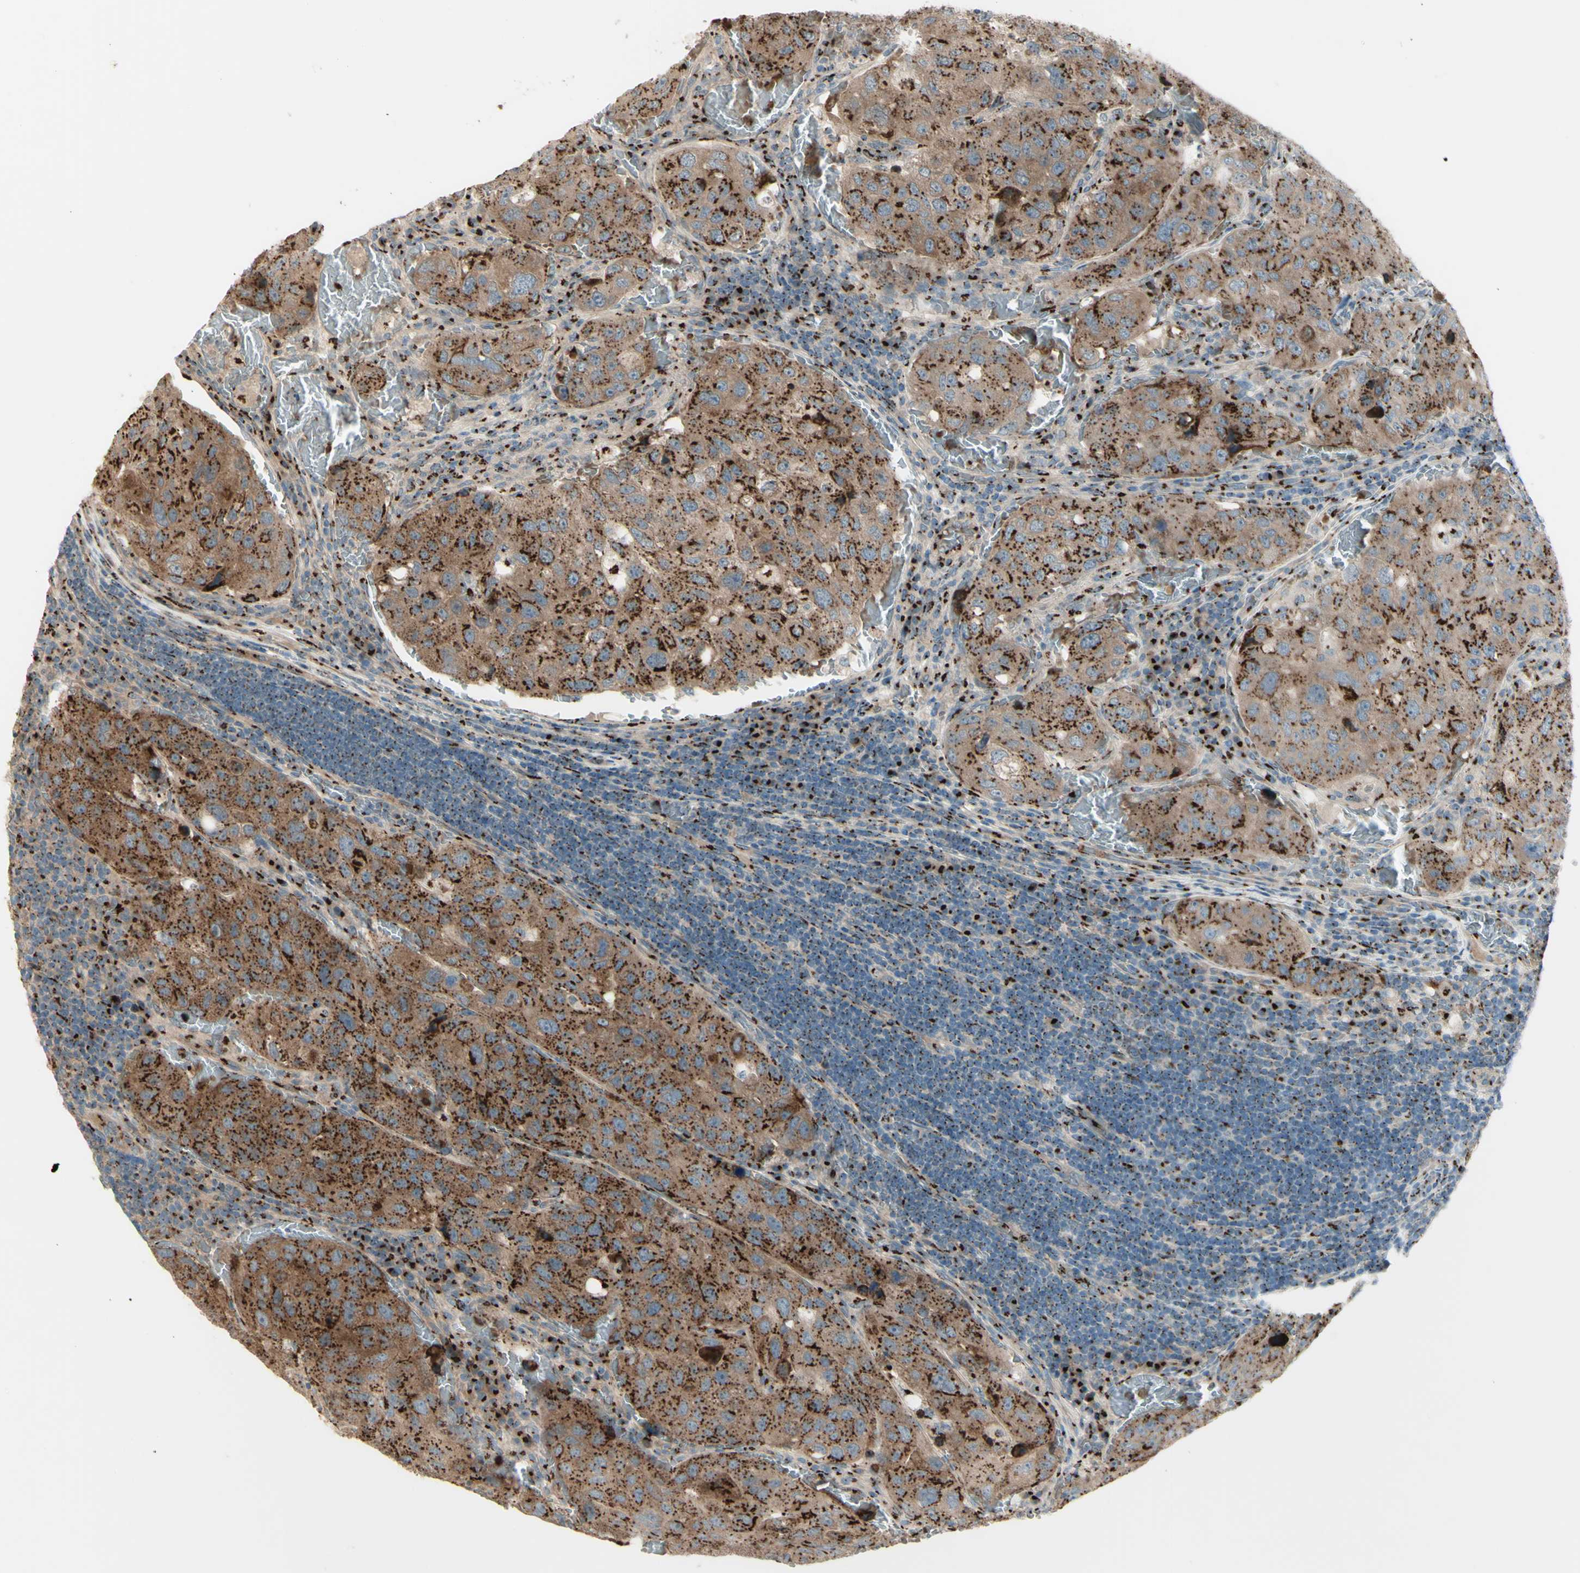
{"staining": {"intensity": "moderate", "quantity": ">75%", "location": "cytoplasmic/membranous"}, "tissue": "urothelial cancer", "cell_type": "Tumor cells", "image_type": "cancer", "snomed": [{"axis": "morphology", "description": "Urothelial carcinoma, High grade"}, {"axis": "topography", "description": "Lymph node"}, {"axis": "topography", "description": "Urinary bladder"}], "caption": "High-magnification brightfield microscopy of urothelial carcinoma (high-grade) stained with DAB (3,3'-diaminobenzidine) (brown) and counterstained with hematoxylin (blue). tumor cells exhibit moderate cytoplasmic/membranous positivity is seen in approximately>75% of cells. (DAB IHC, brown staining for protein, blue staining for nuclei).", "gene": "BPNT2", "patient": {"sex": "male", "age": 51}}